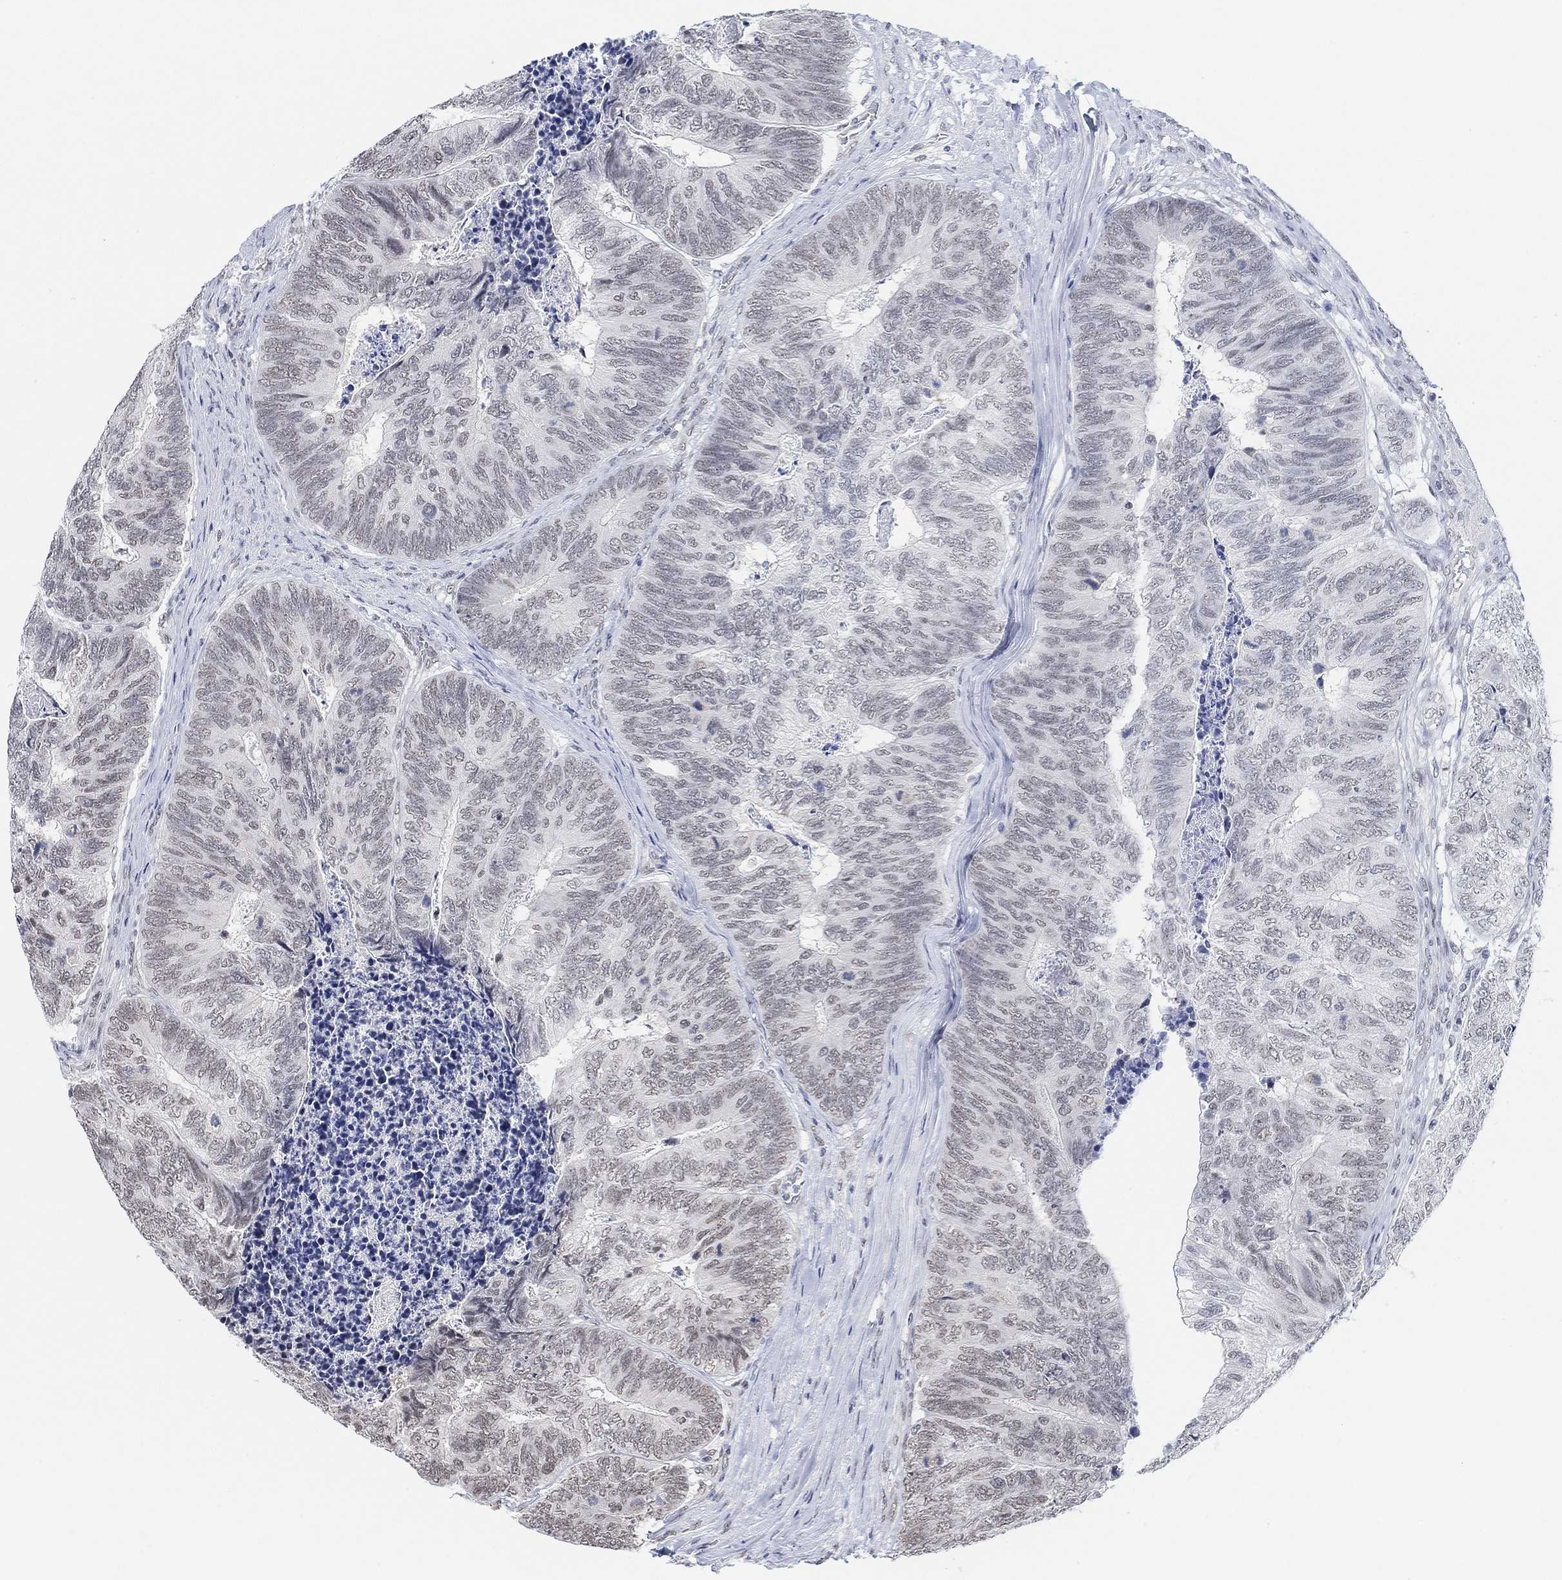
{"staining": {"intensity": "weak", "quantity": "<25%", "location": "nuclear"}, "tissue": "colorectal cancer", "cell_type": "Tumor cells", "image_type": "cancer", "snomed": [{"axis": "morphology", "description": "Adenocarcinoma, NOS"}, {"axis": "topography", "description": "Colon"}], "caption": "DAB (3,3'-diaminobenzidine) immunohistochemical staining of adenocarcinoma (colorectal) exhibits no significant expression in tumor cells.", "gene": "PURG", "patient": {"sex": "female", "age": 67}}